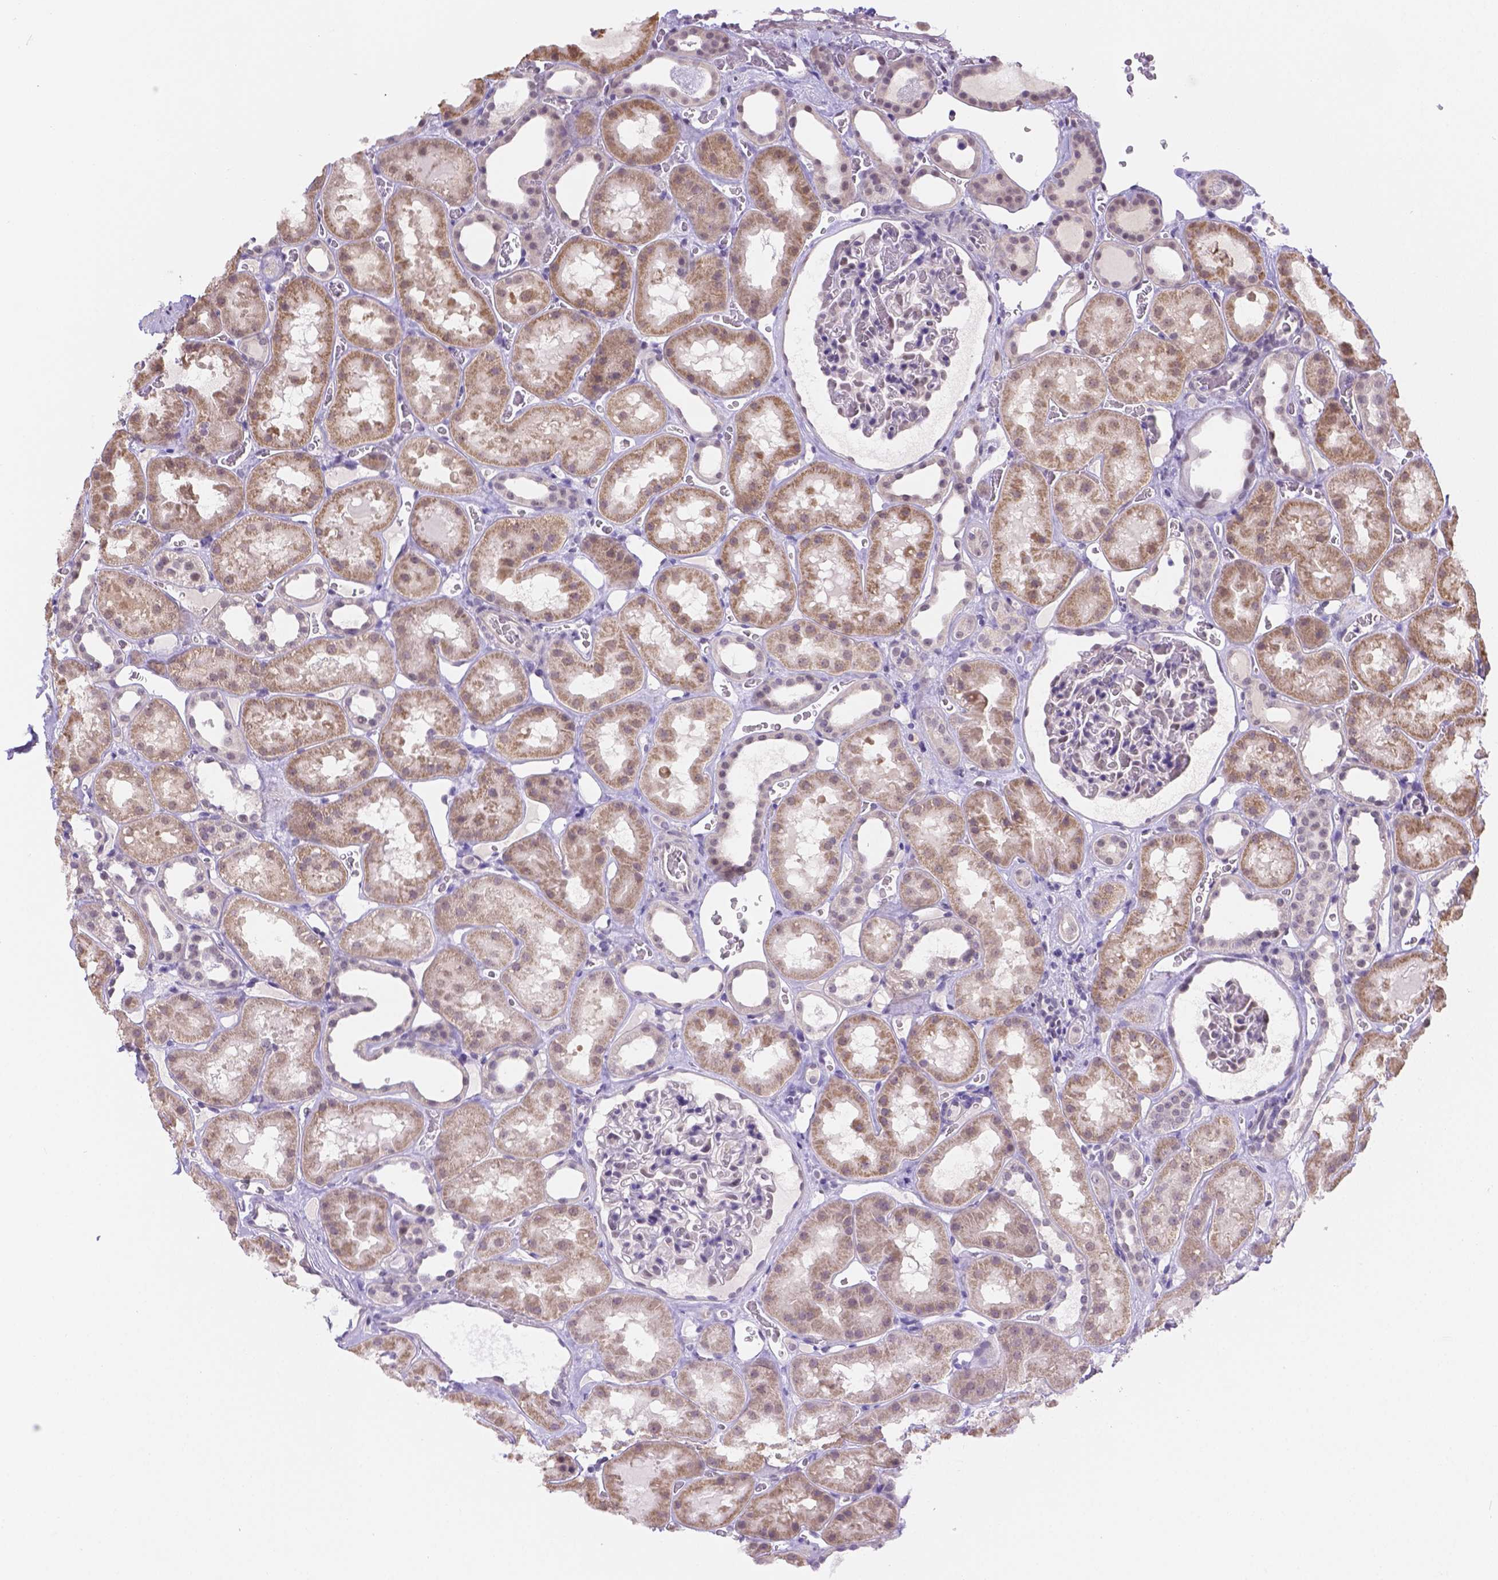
{"staining": {"intensity": "moderate", "quantity": "<25%", "location": "nuclear"}, "tissue": "kidney", "cell_type": "Cells in glomeruli", "image_type": "normal", "snomed": [{"axis": "morphology", "description": "Normal tissue, NOS"}, {"axis": "topography", "description": "Kidney"}], "caption": "Immunohistochemistry staining of benign kidney, which shows low levels of moderate nuclear staining in approximately <25% of cells in glomeruli indicating moderate nuclear protein positivity. The staining was performed using DAB (brown) for protein detection and nuclei were counterstained in hematoxylin (blue).", "gene": "NXPE2", "patient": {"sex": "female", "age": 41}}